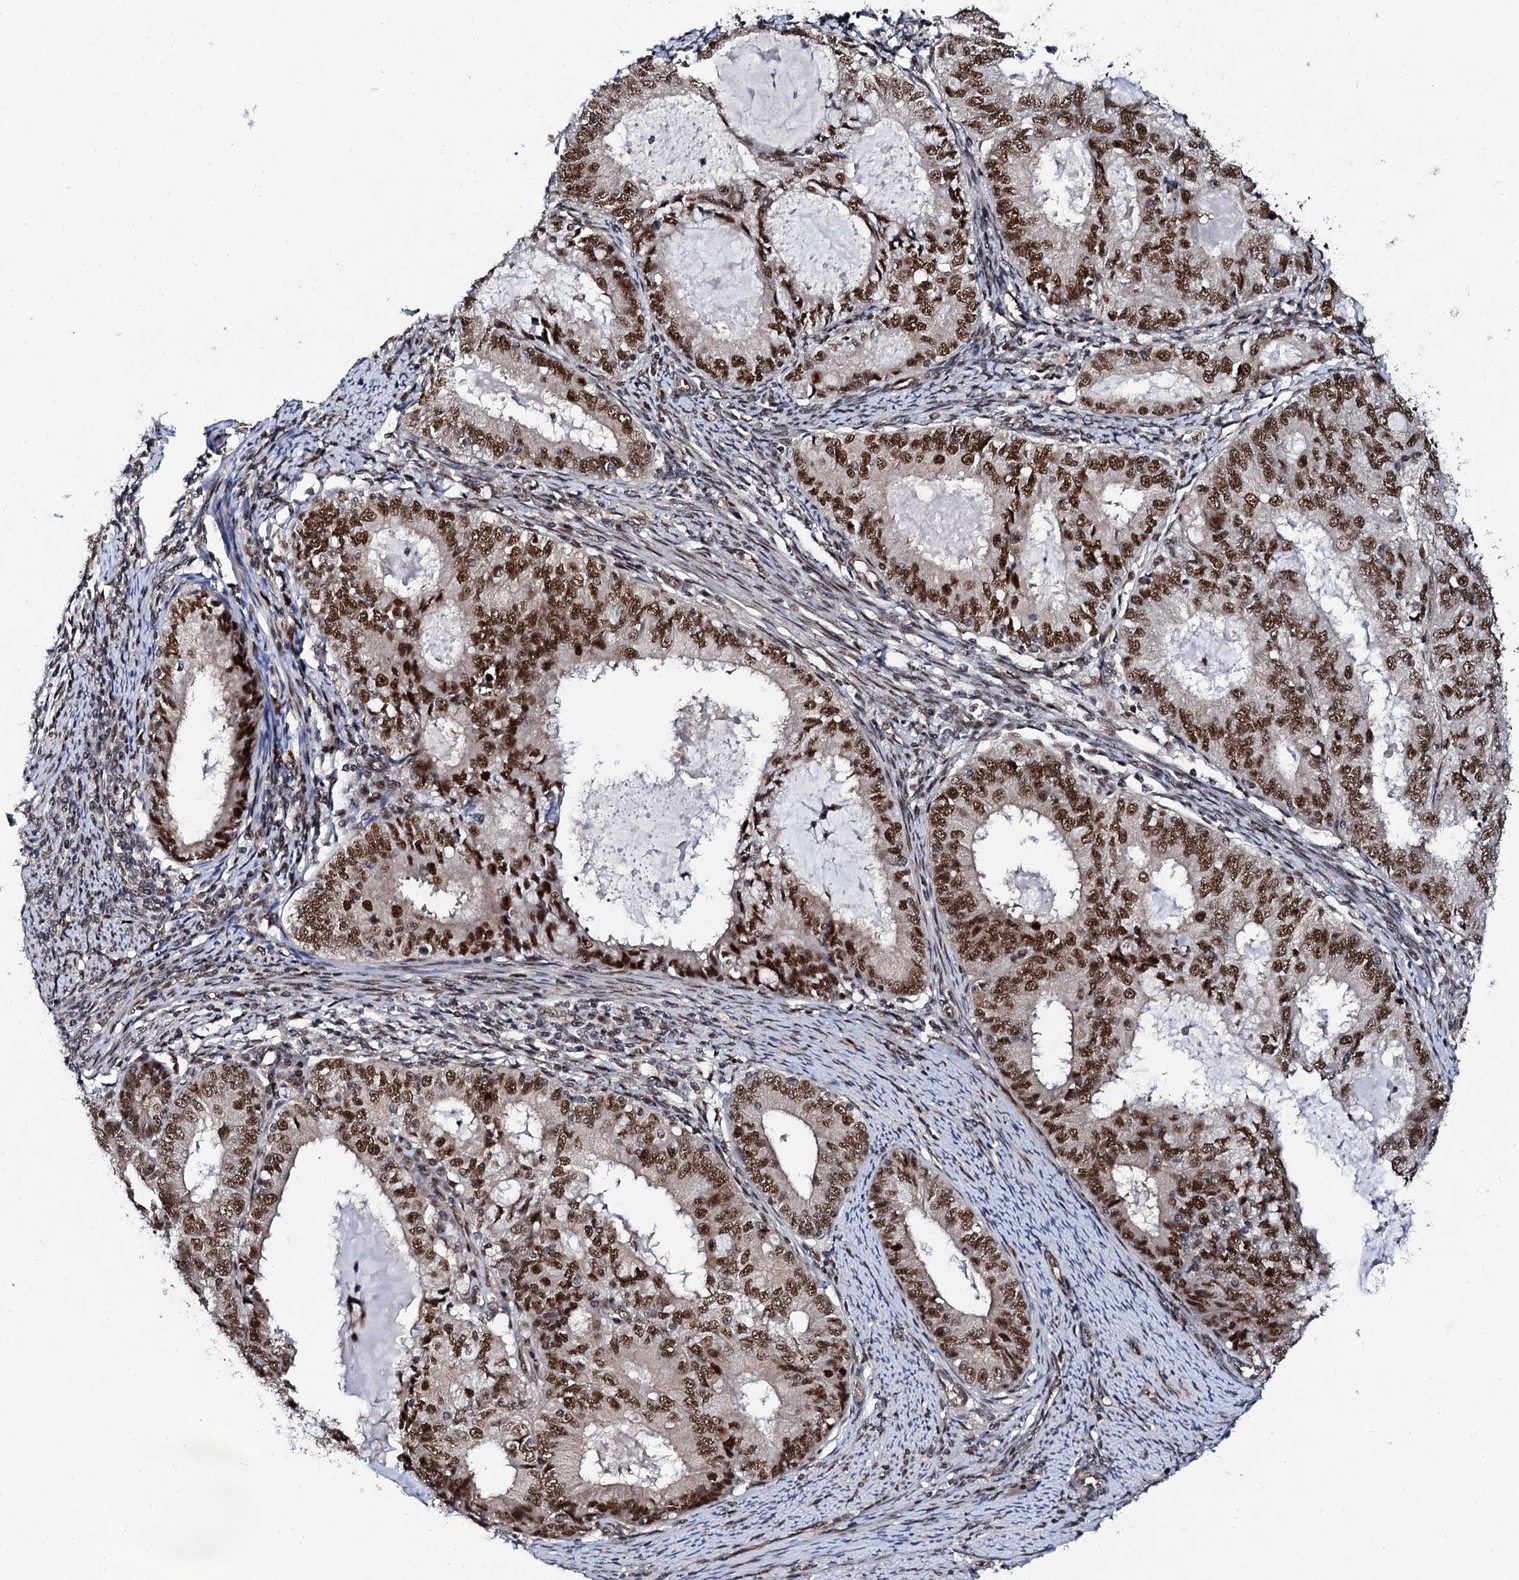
{"staining": {"intensity": "strong", "quantity": ">75%", "location": "nuclear"}, "tissue": "endometrial cancer", "cell_type": "Tumor cells", "image_type": "cancer", "snomed": [{"axis": "morphology", "description": "Adenocarcinoma, NOS"}, {"axis": "topography", "description": "Endometrium"}], "caption": "A histopathology image of endometrial cancer stained for a protein exhibits strong nuclear brown staining in tumor cells.", "gene": "CSTF3", "patient": {"sex": "female", "age": 57}}